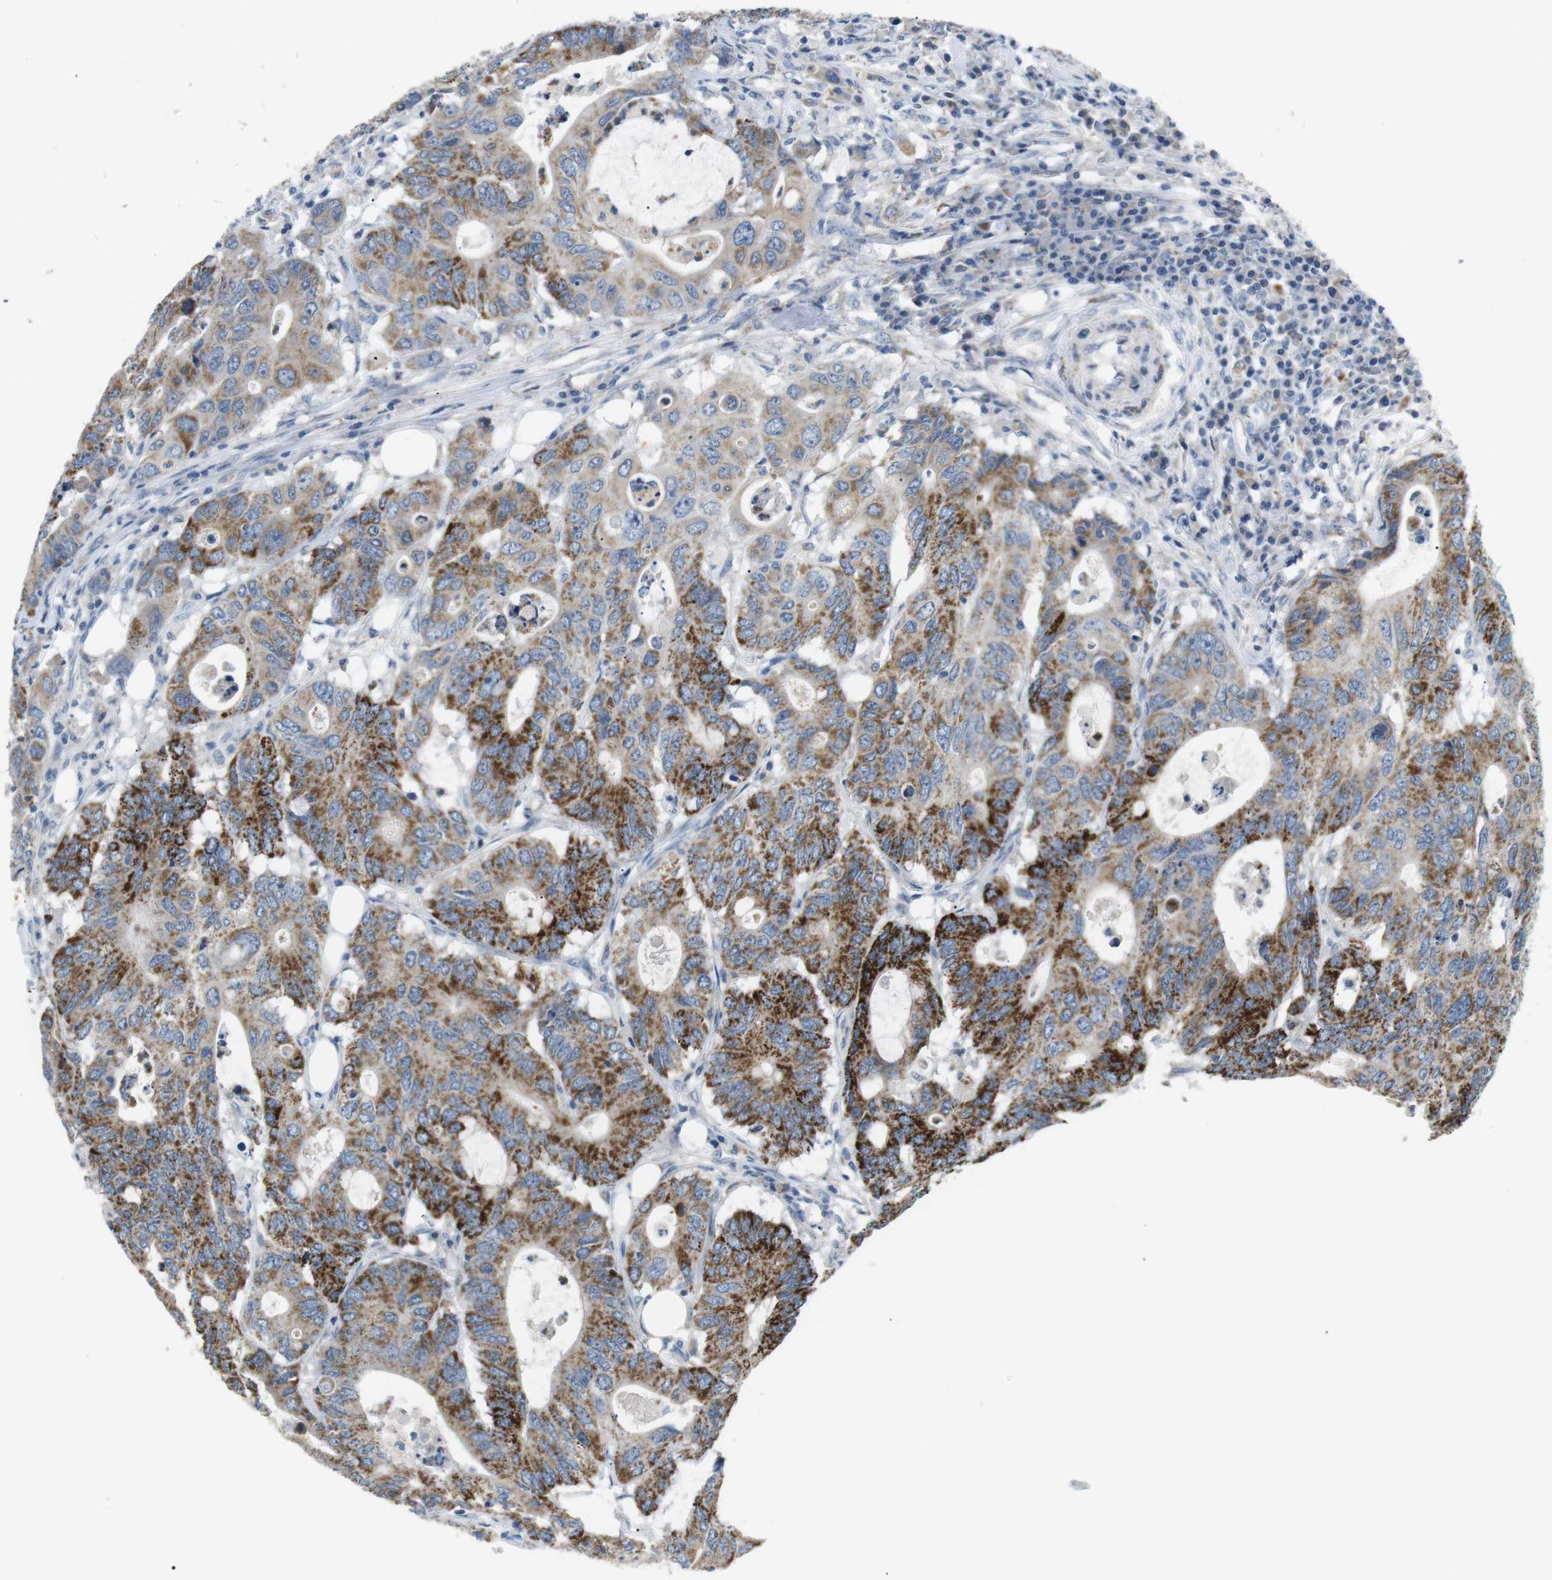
{"staining": {"intensity": "strong", "quantity": "25%-75%", "location": "cytoplasmic/membranous"}, "tissue": "colorectal cancer", "cell_type": "Tumor cells", "image_type": "cancer", "snomed": [{"axis": "morphology", "description": "Adenocarcinoma, NOS"}, {"axis": "topography", "description": "Colon"}], "caption": "Immunohistochemistry (IHC) histopathology image of neoplastic tissue: human colorectal cancer stained using immunohistochemistry demonstrates high levels of strong protein expression localized specifically in the cytoplasmic/membranous of tumor cells, appearing as a cytoplasmic/membranous brown color.", "gene": "CD300E", "patient": {"sex": "male", "age": 71}}